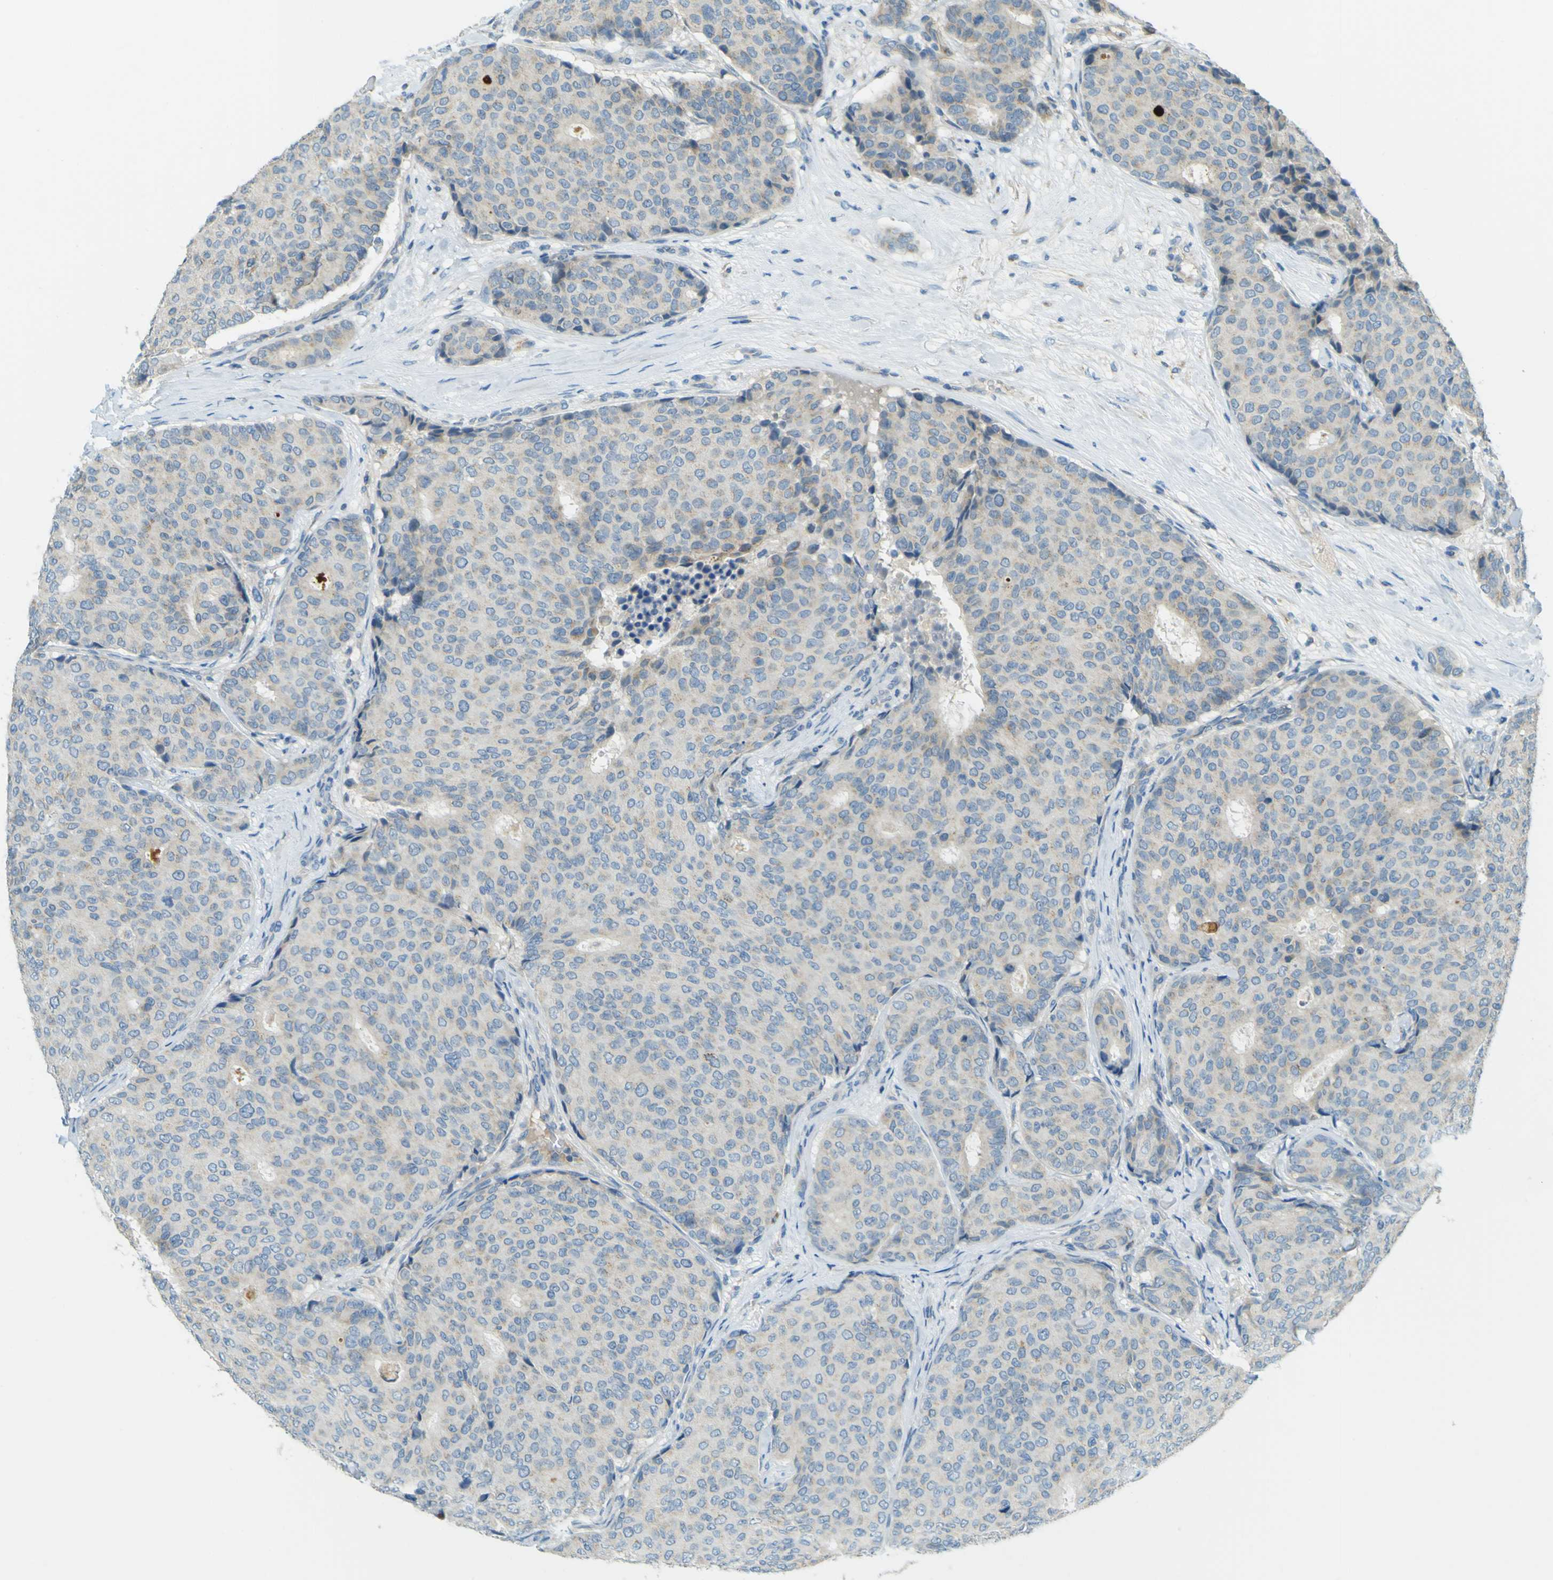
{"staining": {"intensity": "weak", "quantity": "<25%", "location": "cytoplasmic/membranous"}, "tissue": "breast cancer", "cell_type": "Tumor cells", "image_type": "cancer", "snomed": [{"axis": "morphology", "description": "Neoplasm, malignant, NOS"}, {"axis": "topography", "description": "Breast"}], "caption": "Tumor cells show no significant protein positivity in breast cancer (malignant neoplasm).", "gene": "FKTN", "patient": {"sex": "female", "age": 50}}